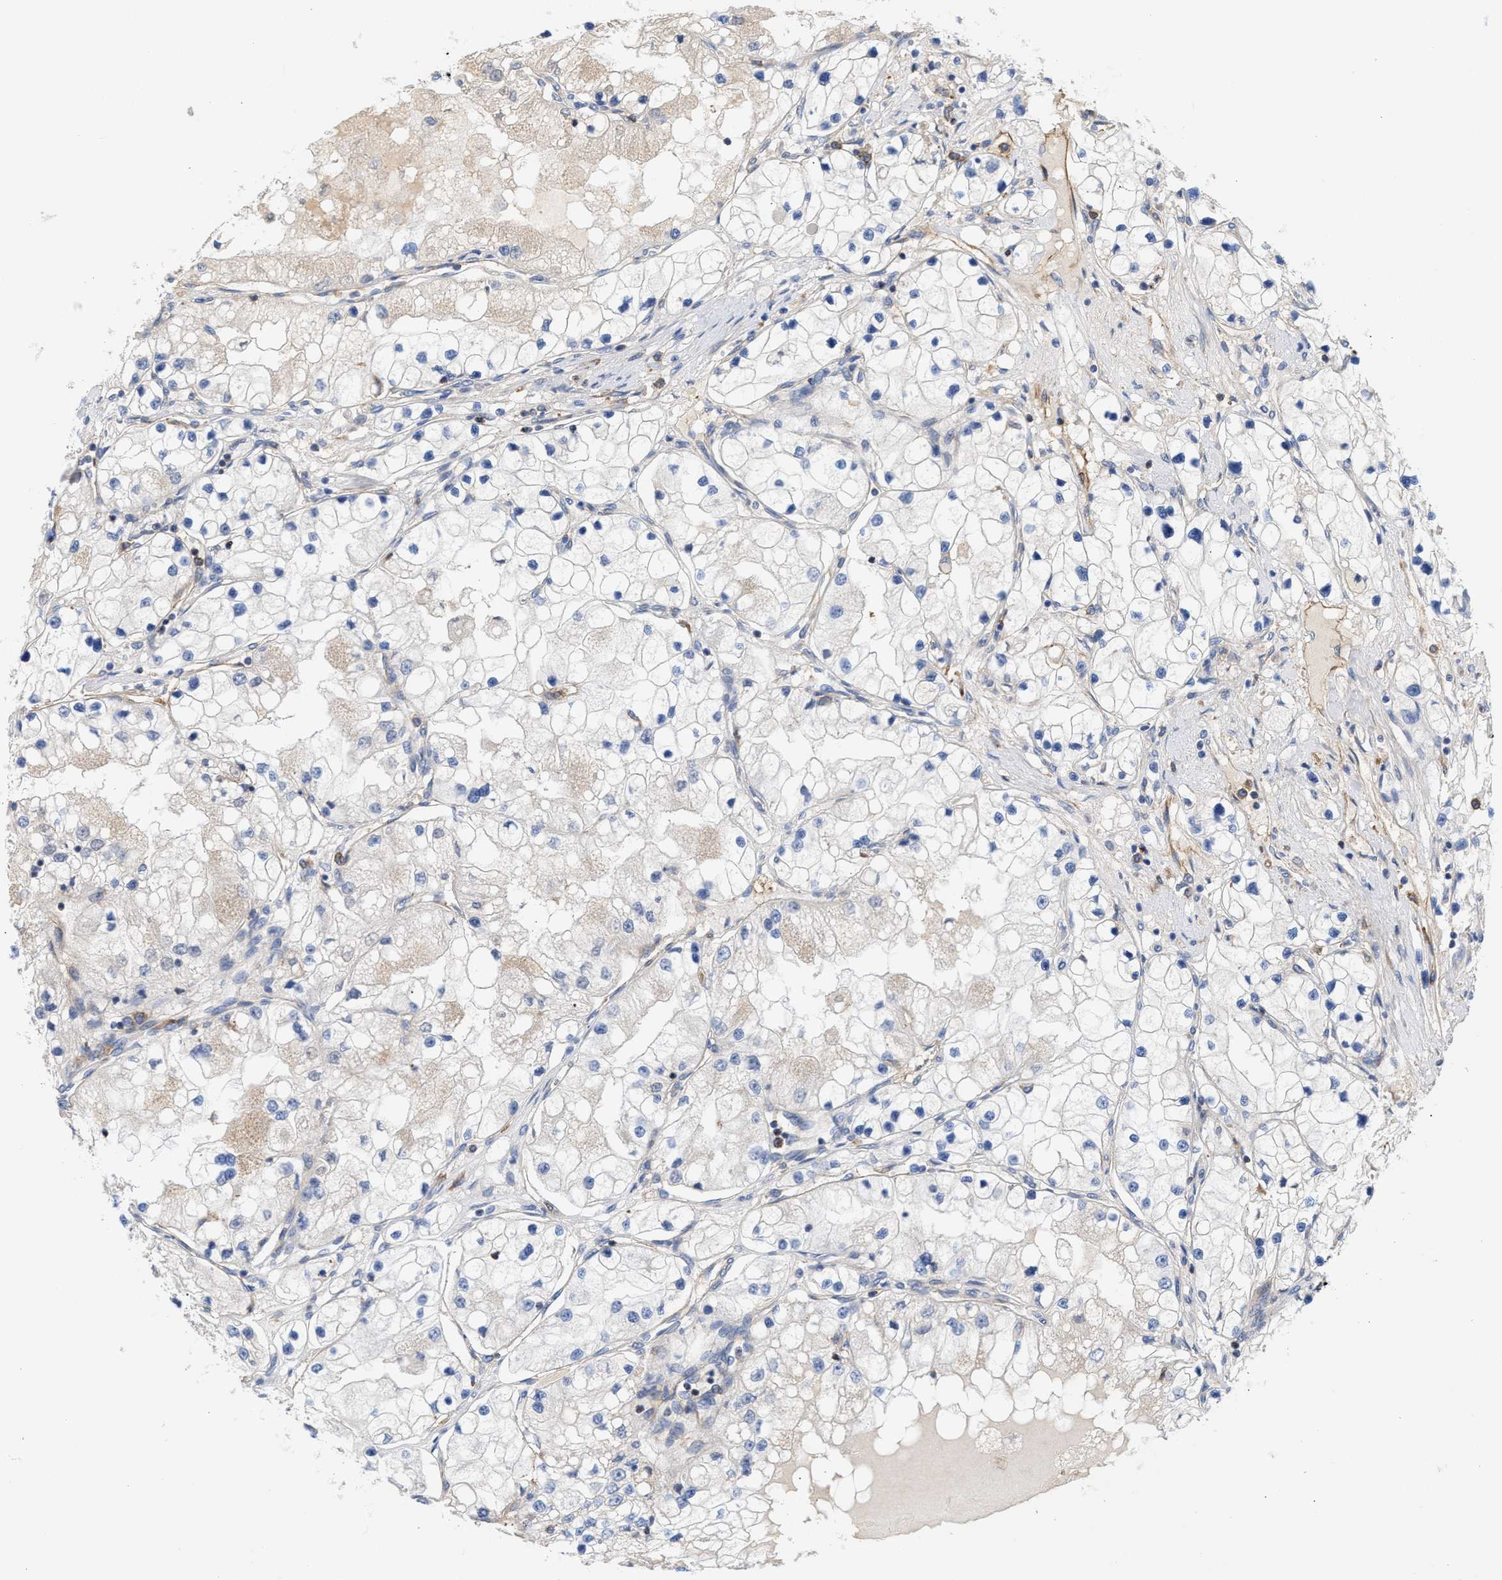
{"staining": {"intensity": "negative", "quantity": "none", "location": "none"}, "tissue": "renal cancer", "cell_type": "Tumor cells", "image_type": "cancer", "snomed": [{"axis": "morphology", "description": "Adenocarcinoma, NOS"}, {"axis": "topography", "description": "Kidney"}], "caption": "Renal adenocarcinoma was stained to show a protein in brown. There is no significant expression in tumor cells.", "gene": "HS3ST5", "patient": {"sex": "male", "age": 68}}